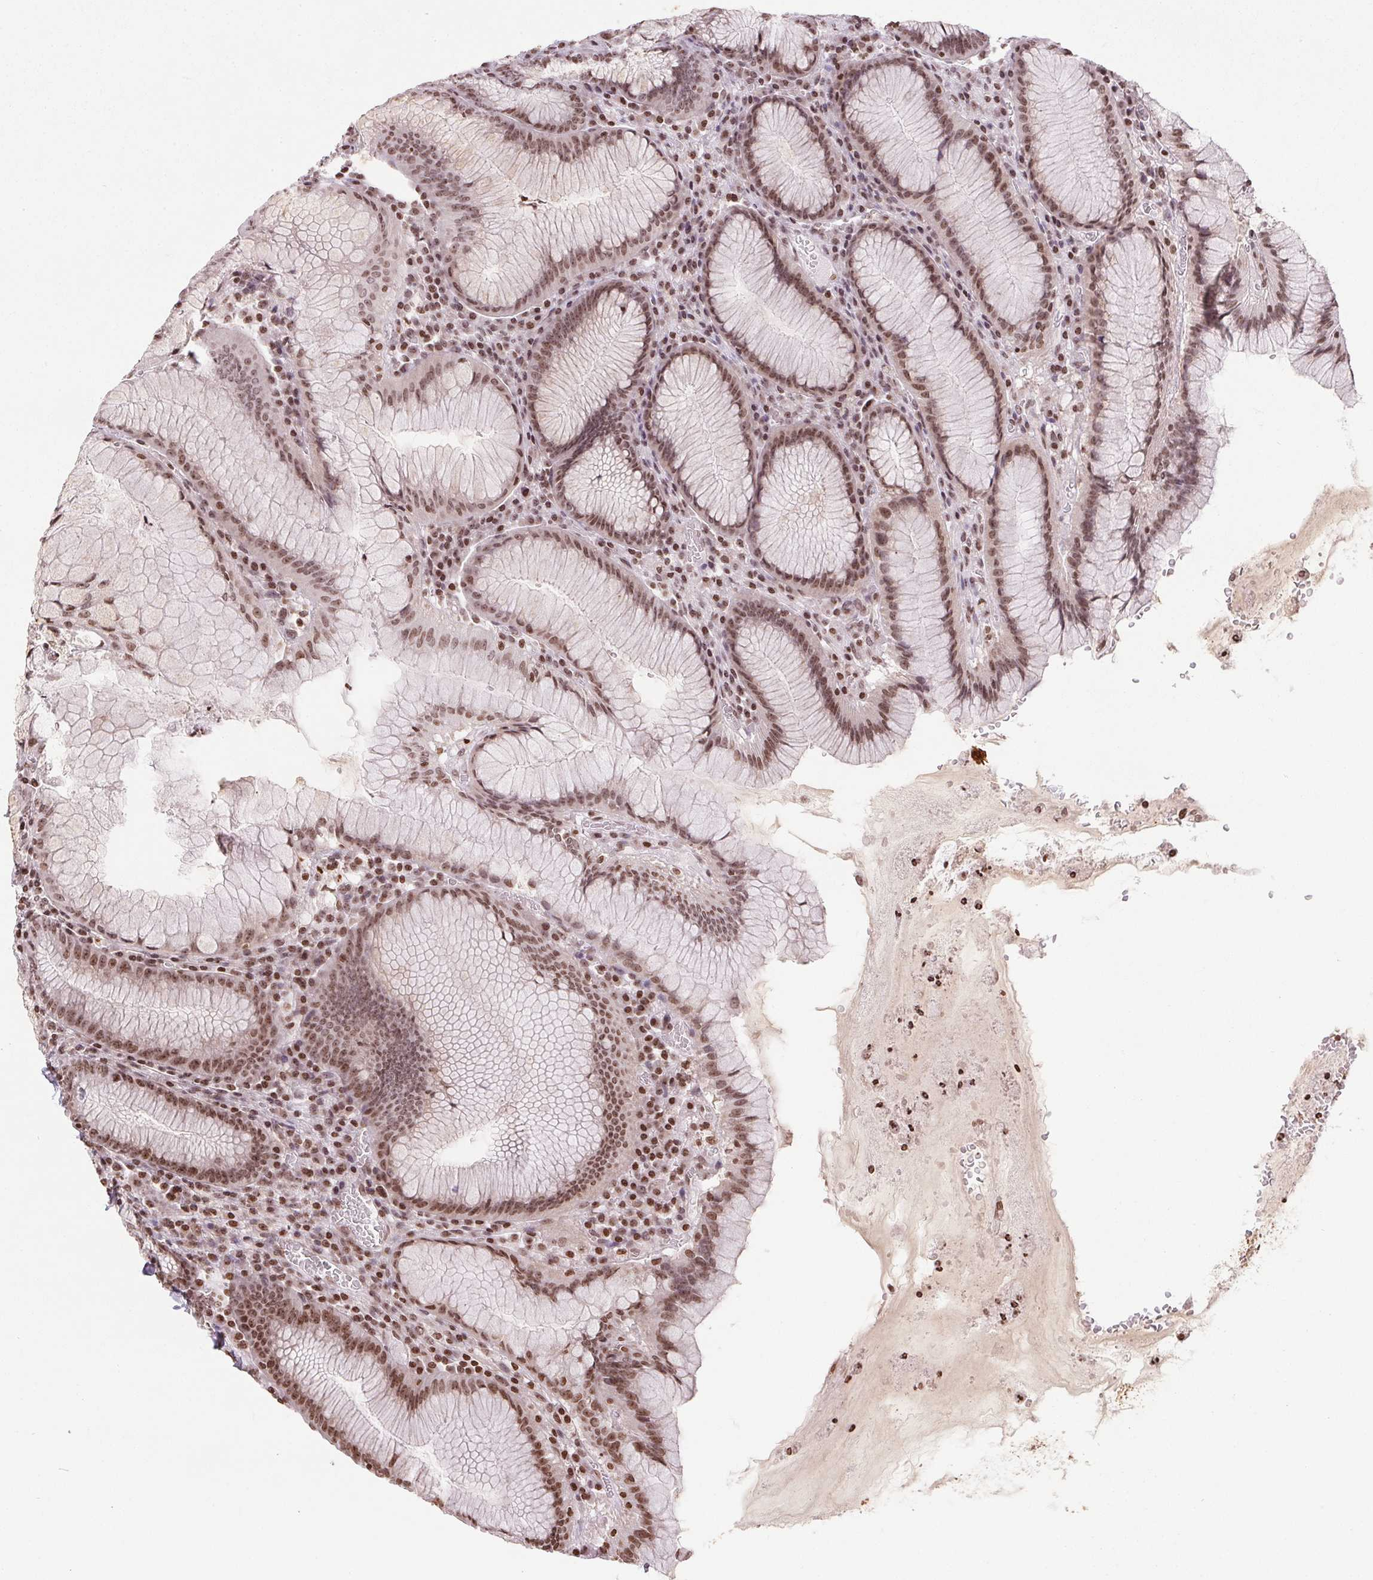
{"staining": {"intensity": "strong", "quantity": "25%-75%", "location": "cytoplasmic/membranous,nuclear"}, "tissue": "stomach", "cell_type": "Glandular cells", "image_type": "normal", "snomed": [{"axis": "morphology", "description": "Normal tissue, NOS"}, {"axis": "topography", "description": "Stomach"}], "caption": "Immunohistochemical staining of unremarkable stomach exhibits strong cytoplasmic/membranous,nuclear protein positivity in approximately 25%-75% of glandular cells. (Stains: DAB in brown, nuclei in blue, Microscopy: brightfield microscopy at high magnification).", "gene": "RNF181", "patient": {"sex": "male", "age": 55}}